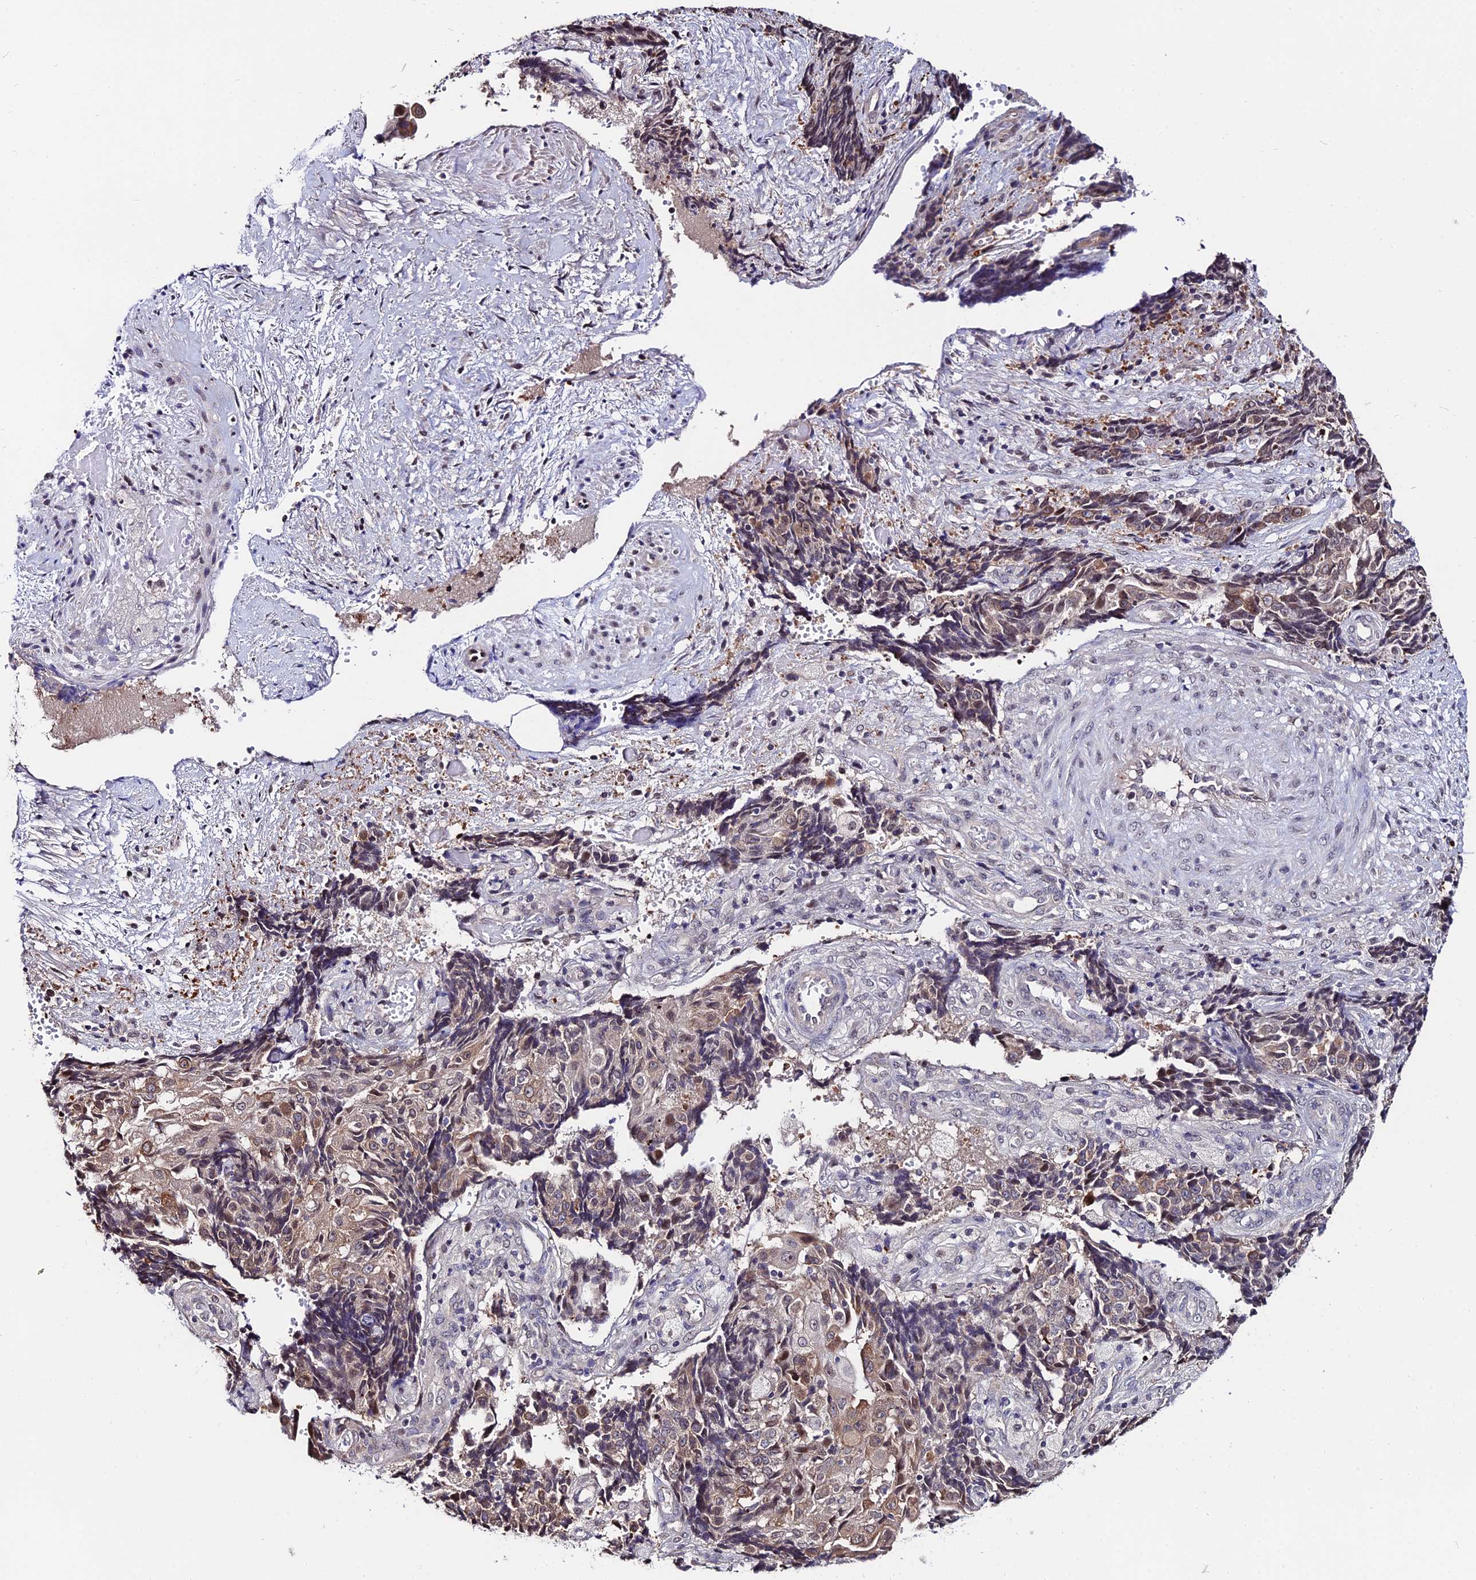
{"staining": {"intensity": "moderate", "quantity": "<25%", "location": "cytoplasmic/membranous"}, "tissue": "ovarian cancer", "cell_type": "Tumor cells", "image_type": "cancer", "snomed": [{"axis": "morphology", "description": "Carcinoma, endometroid"}, {"axis": "topography", "description": "Ovary"}], "caption": "Tumor cells reveal moderate cytoplasmic/membranous staining in about <25% of cells in endometroid carcinoma (ovarian).", "gene": "INPP4A", "patient": {"sex": "female", "age": 42}}